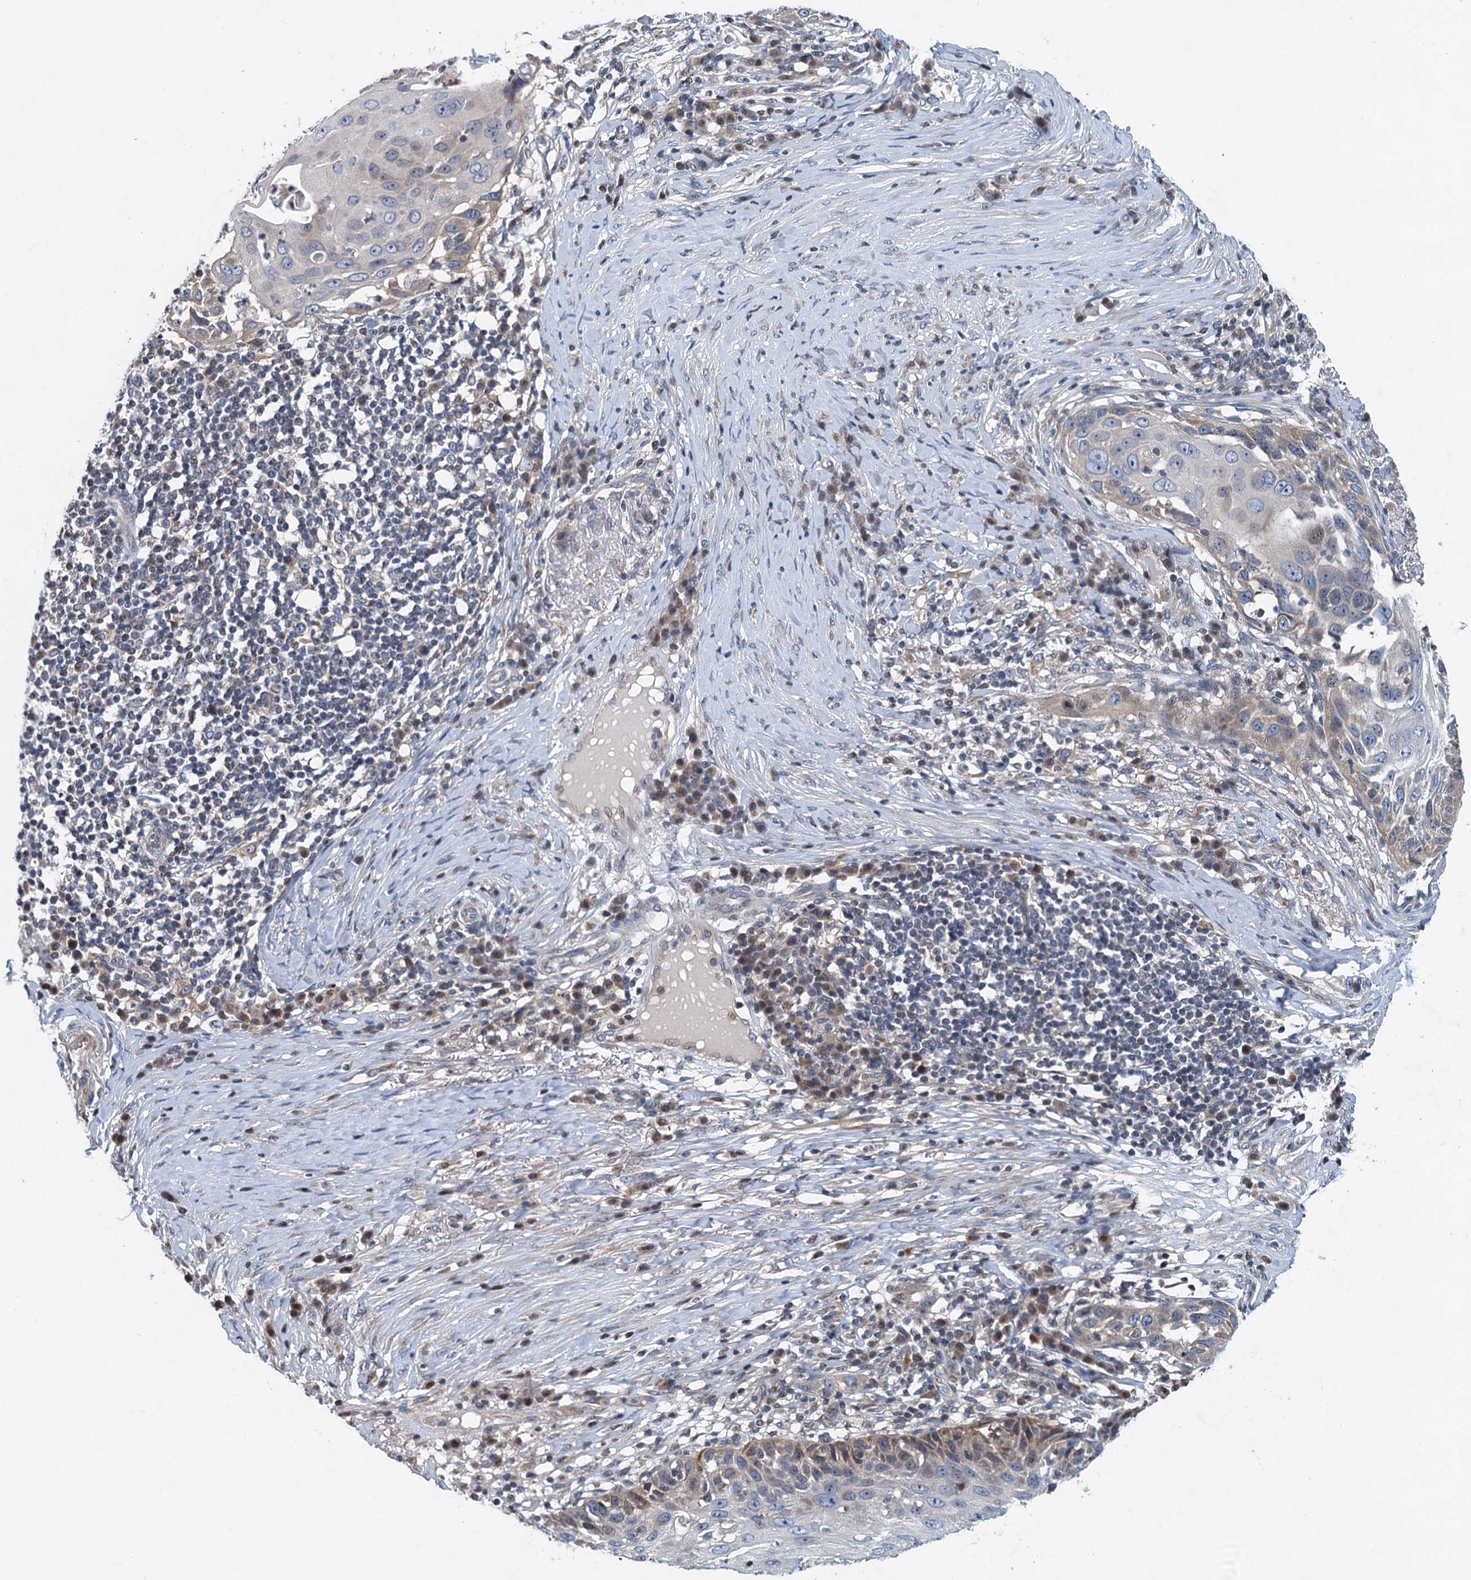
{"staining": {"intensity": "negative", "quantity": "none", "location": "none"}, "tissue": "skin cancer", "cell_type": "Tumor cells", "image_type": "cancer", "snomed": [{"axis": "morphology", "description": "Squamous cell carcinoma, NOS"}, {"axis": "topography", "description": "Skin"}], "caption": "Tumor cells are negative for brown protein staining in skin squamous cell carcinoma.", "gene": "NBEA", "patient": {"sex": "female", "age": 44}}